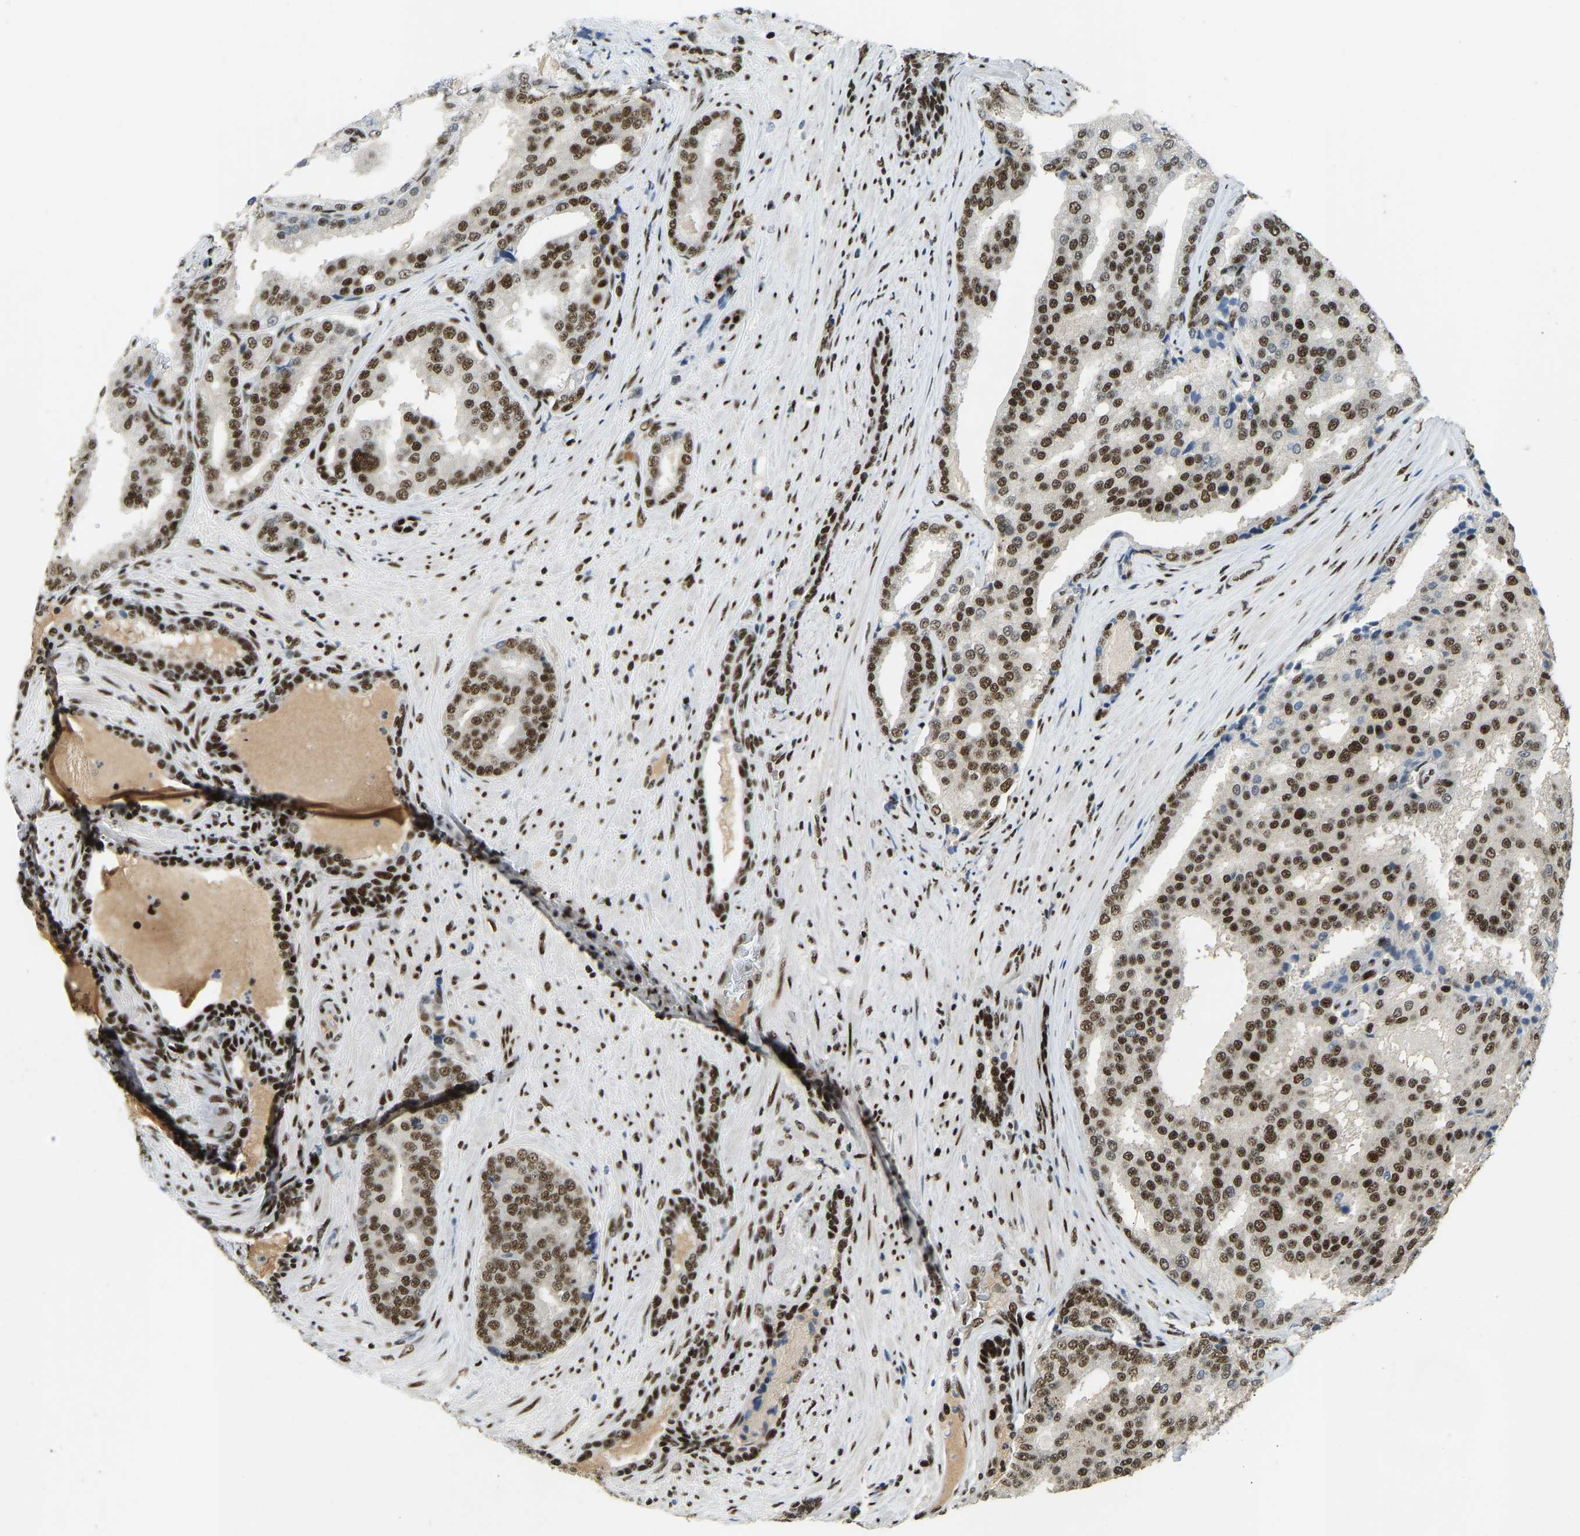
{"staining": {"intensity": "strong", "quantity": ">75%", "location": "nuclear"}, "tissue": "prostate cancer", "cell_type": "Tumor cells", "image_type": "cancer", "snomed": [{"axis": "morphology", "description": "Adenocarcinoma, High grade"}, {"axis": "topography", "description": "Prostate"}], "caption": "Immunohistochemical staining of human prostate cancer (high-grade adenocarcinoma) displays high levels of strong nuclear expression in about >75% of tumor cells.", "gene": "FOXK1", "patient": {"sex": "male", "age": 50}}